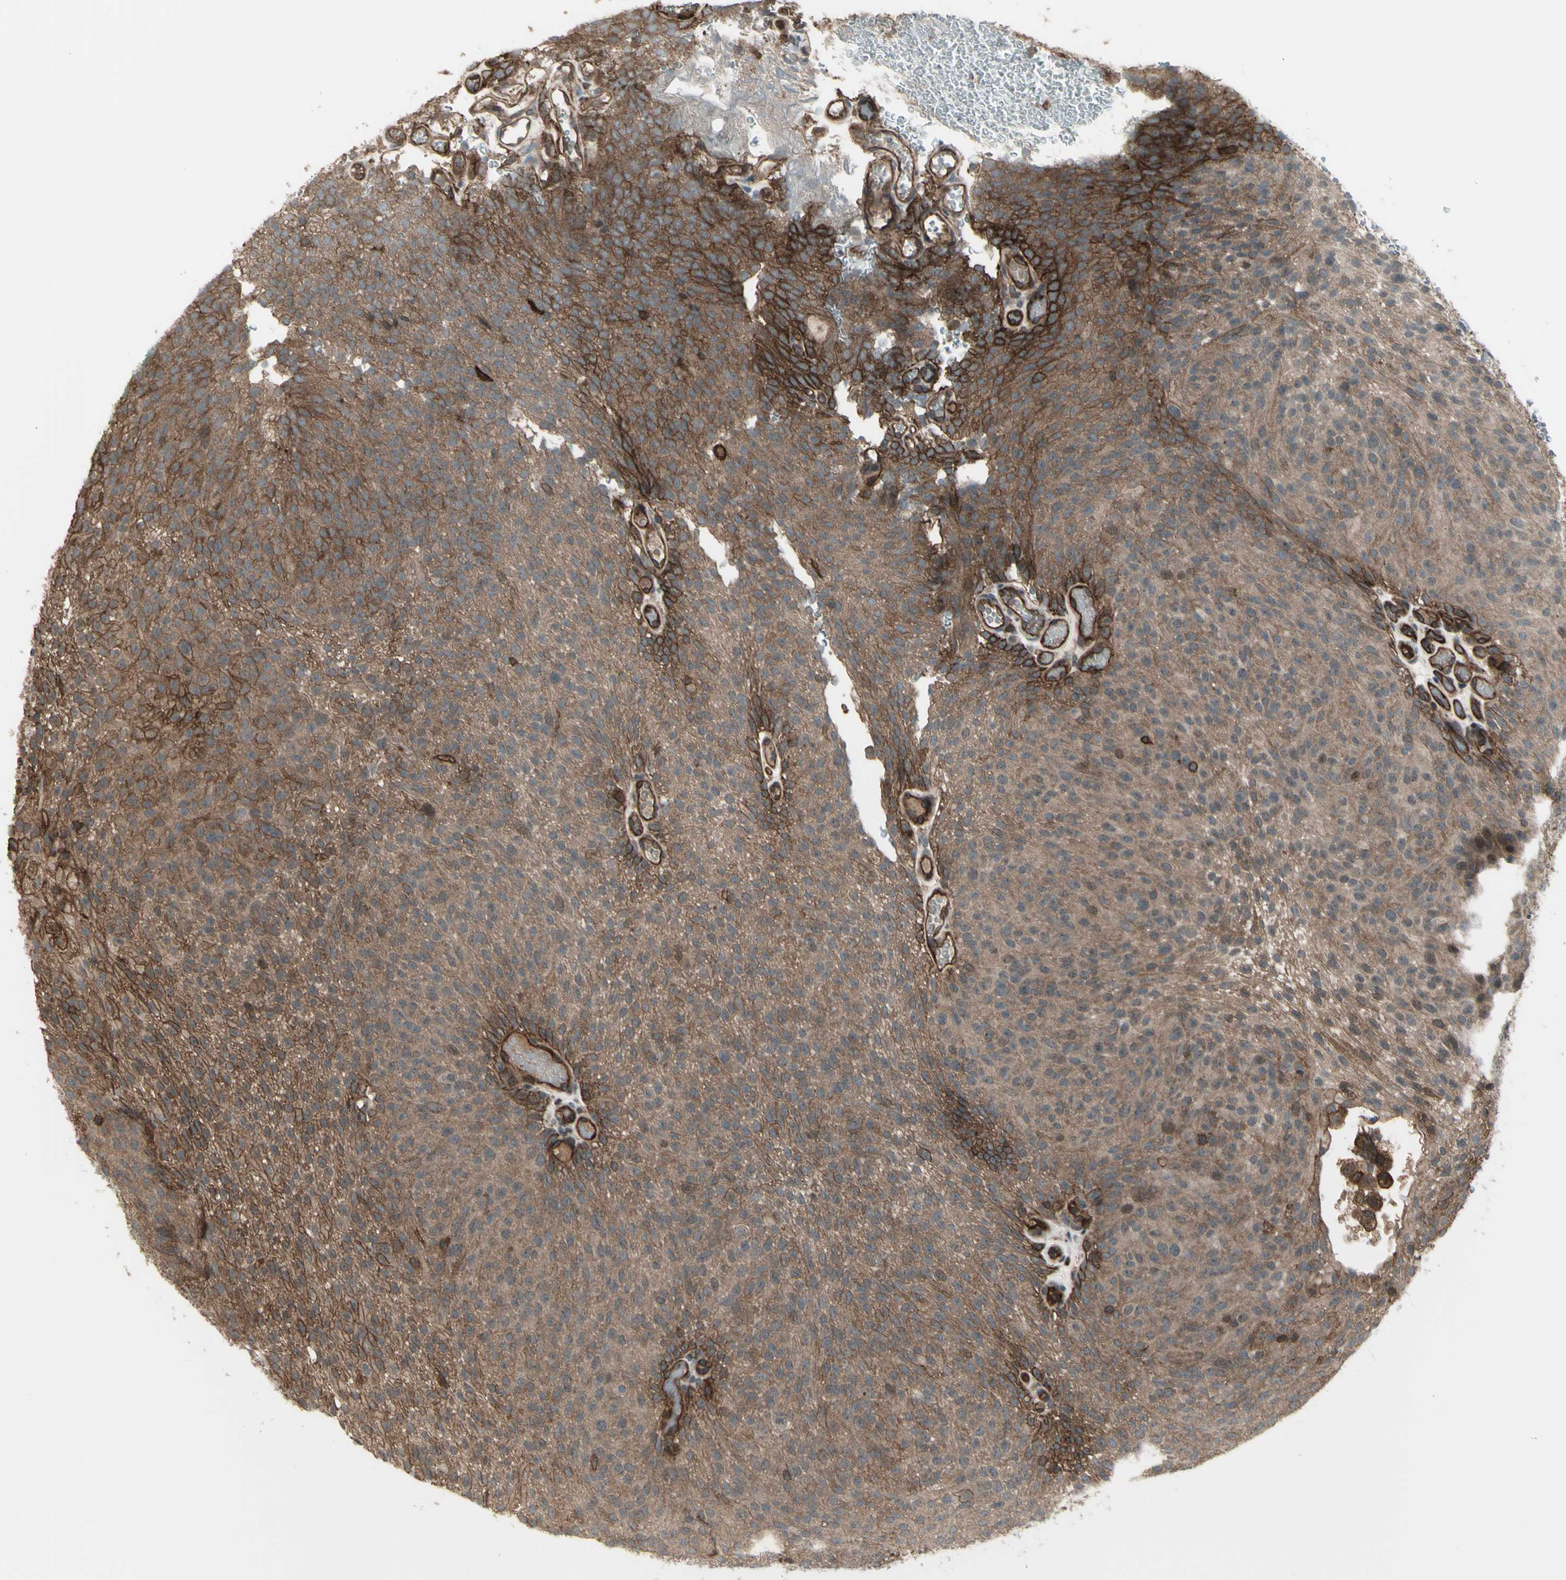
{"staining": {"intensity": "strong", "quantity": ">75%", "location": "cytoplasmic/membranous,nuclear"}, "tissue": "urothelial cancer", "cell_type": "Tumor cells", "image_type": "cancer", "snomed": [{"axis": "morphology", "description": "Urothelial carcinoma, Low grade"}, {"axis": "topography", "description": "Urinary bladder"}], "caption": "Urothelial carcinoma (low-grade) was stained to show a protein in brown. There is high levels of strong cytoplasmic/membranous and nuclear staining in approximately >75% of tumor cells.", "gene": "FXYD5", "patient": {"sex": "male", "age": 78}}